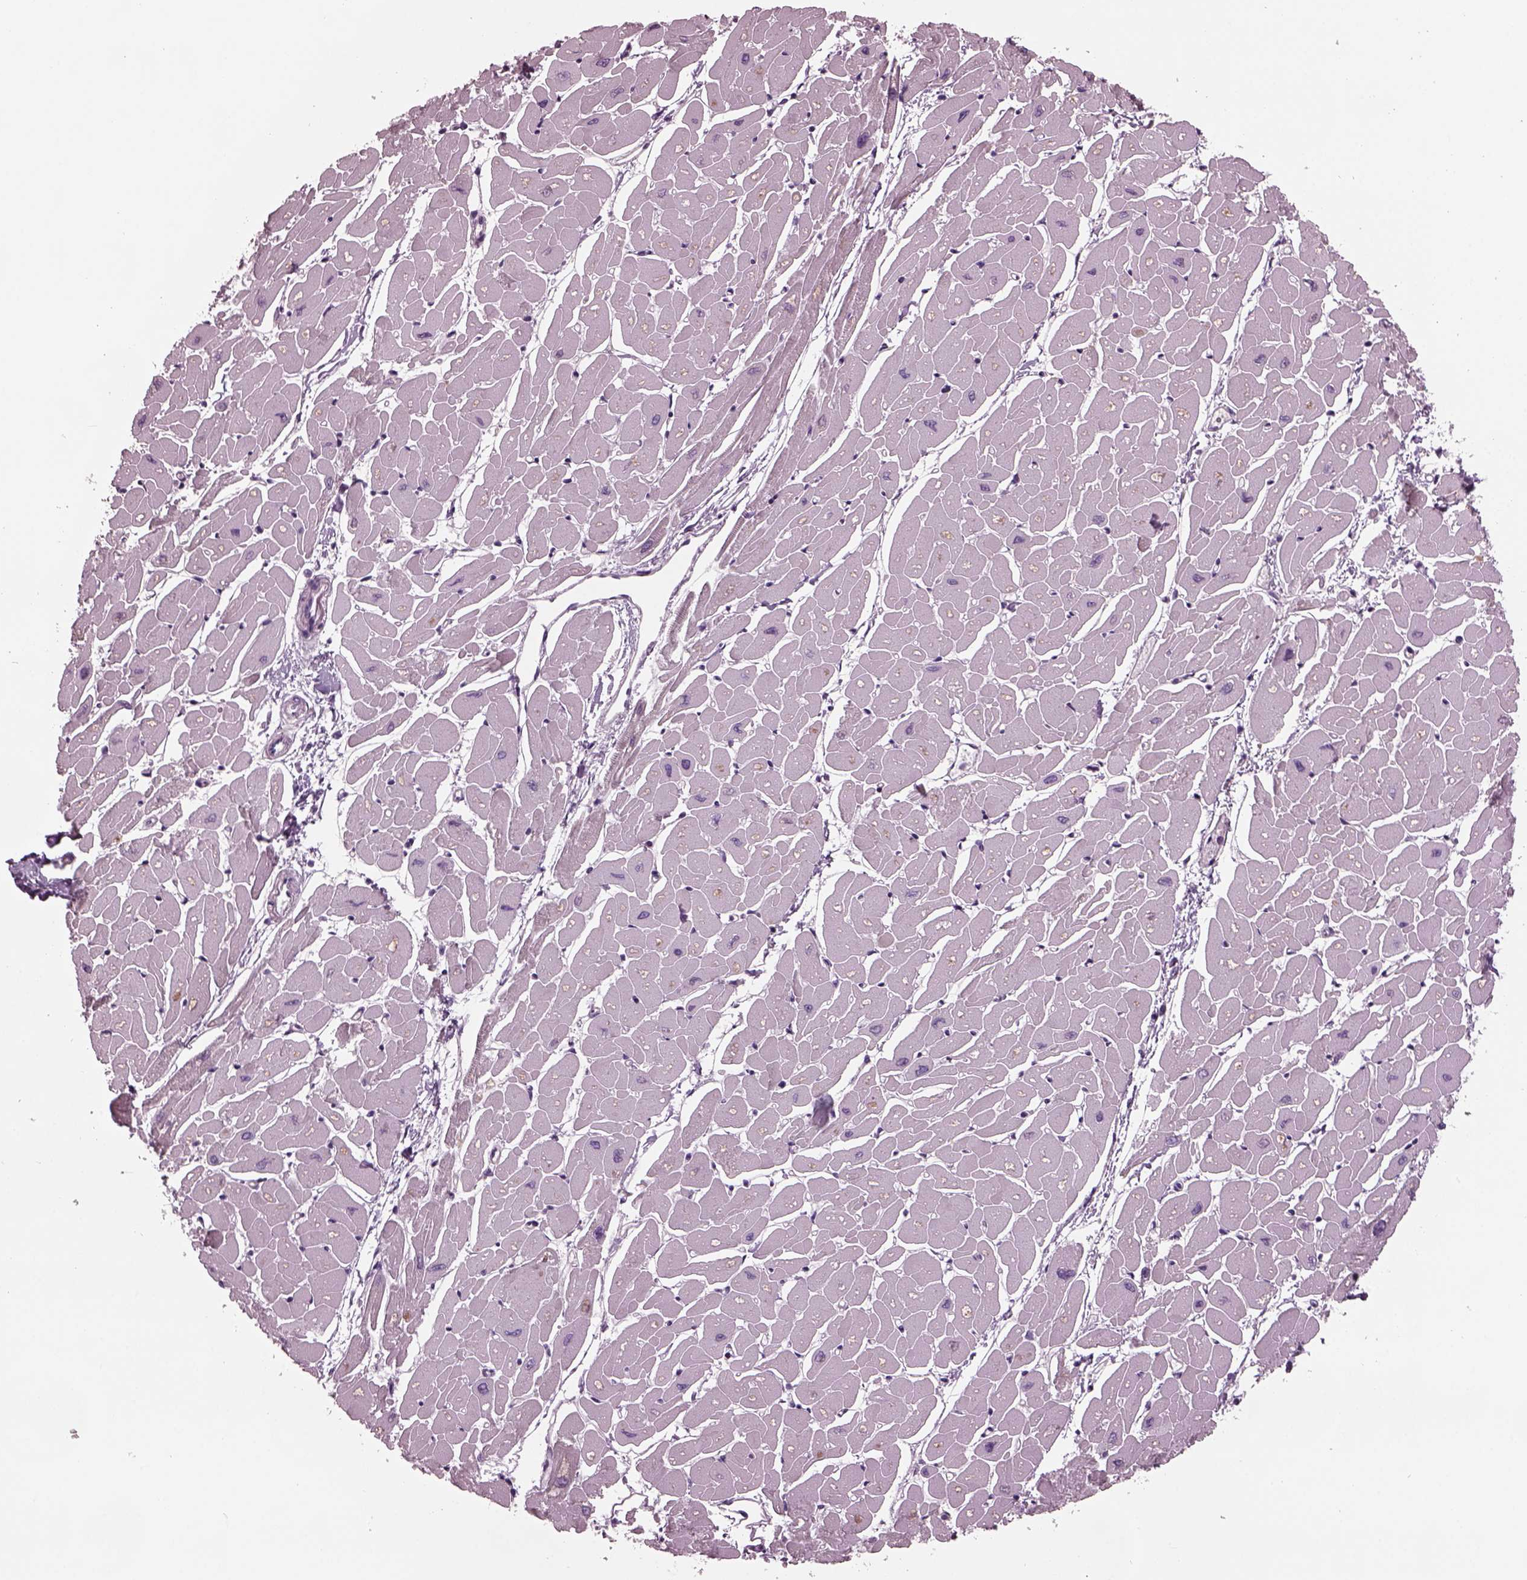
{"staining": {"intensity": "negative", "quantity": "none", "location": "none"}, "tissue": "heart muscle", "cell_type": "Cardiomyocytes", "image_type": "normal", "snomed": [{"axis": "morphology", "description": "Normal tissue, NOS"}, {"axis": "topography", "description": "Heart"}], "caption": "The immunohistochemistry (IHC) micrograph has no significant positivity in cardiomyocytes of heart muscle.", "gene": "CLCN4", "patient": {"sex": "male", "age": 57}}